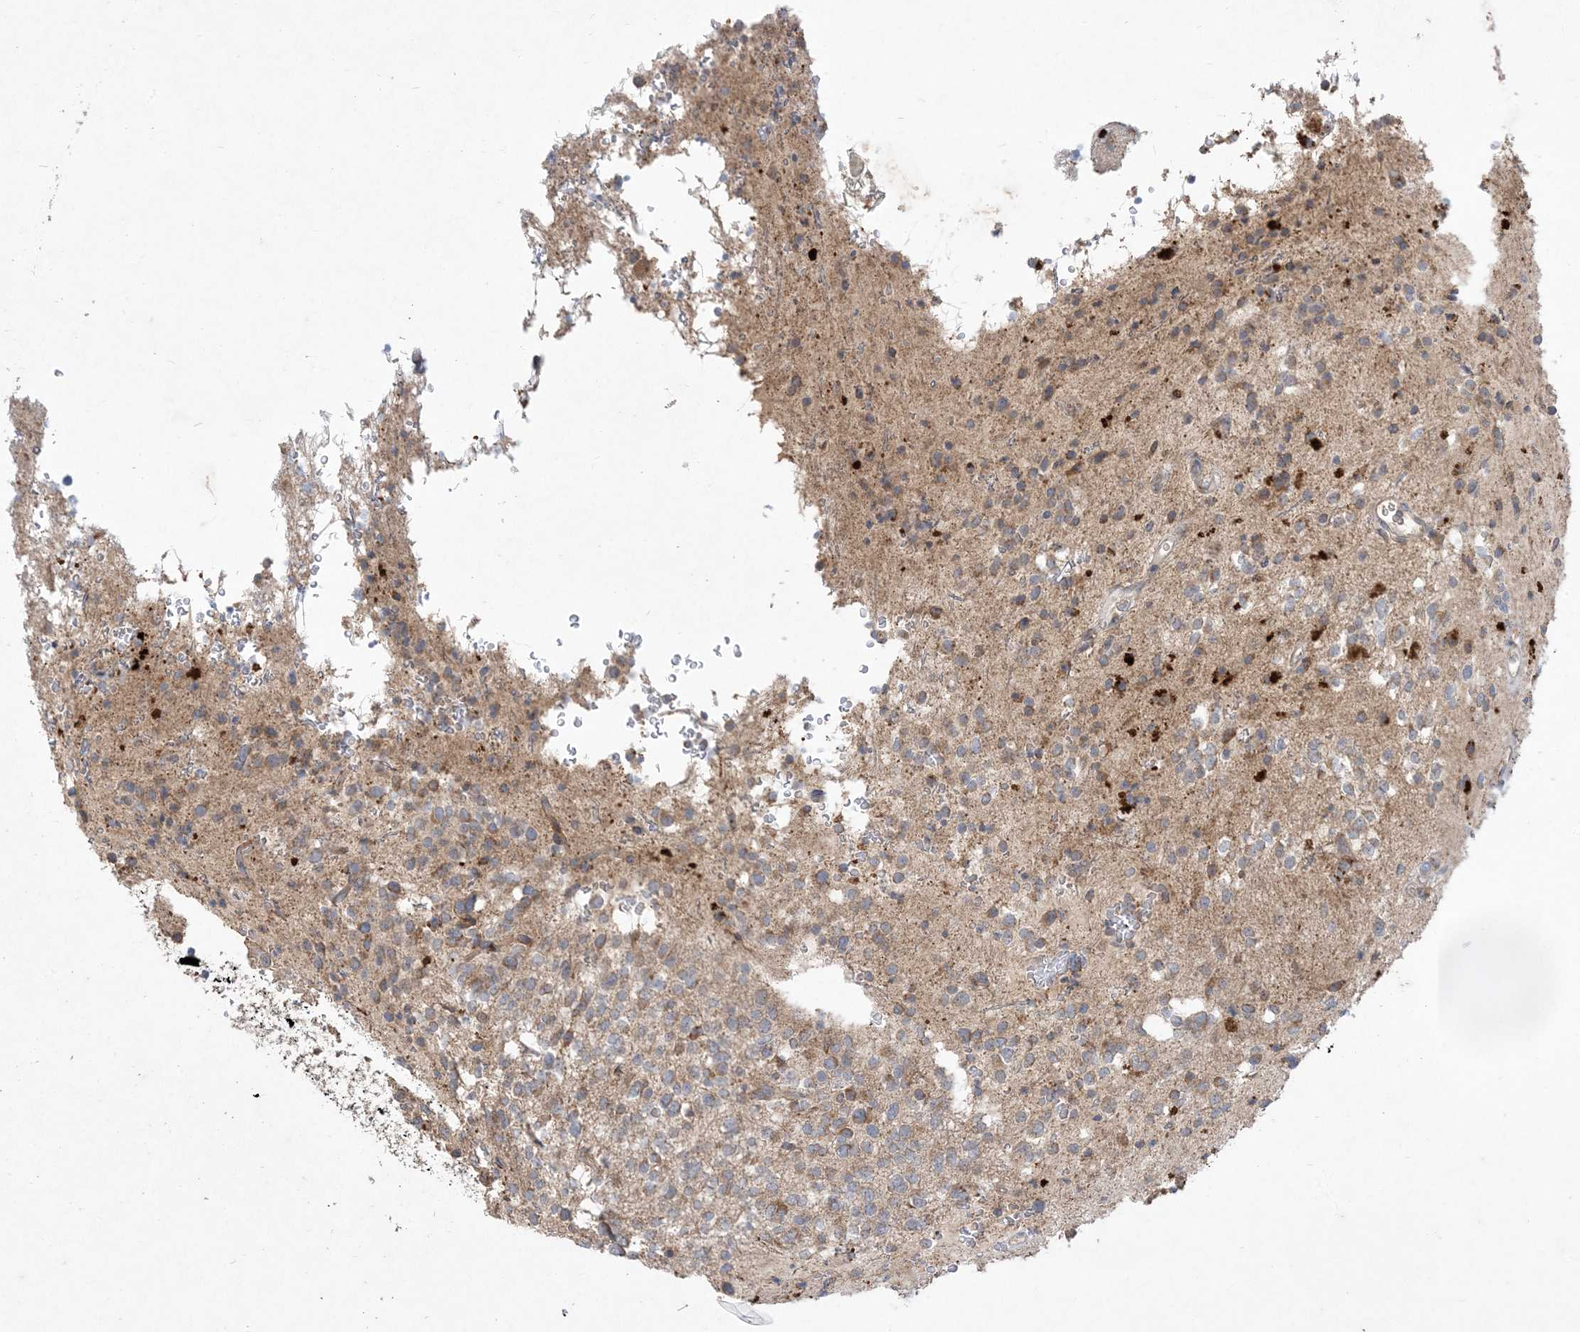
{"staining": {"intensity": "weak", "quantity": "<25%", "location": "cytoplasmic/membranous"}, "tissue": "glioma", "cell_type": "Tumor cells", "image_type": "cancer", "snomed": [{"axis": "morphology", "description": "Glioma, malignant, High grade"}, {"axis": "topography", "description": "Brain"}], "caption": "The image exhibits no staining of tumor cells in glioma.", "gene": "MASP2", "patient": {"sex": "male", "age": 34}}